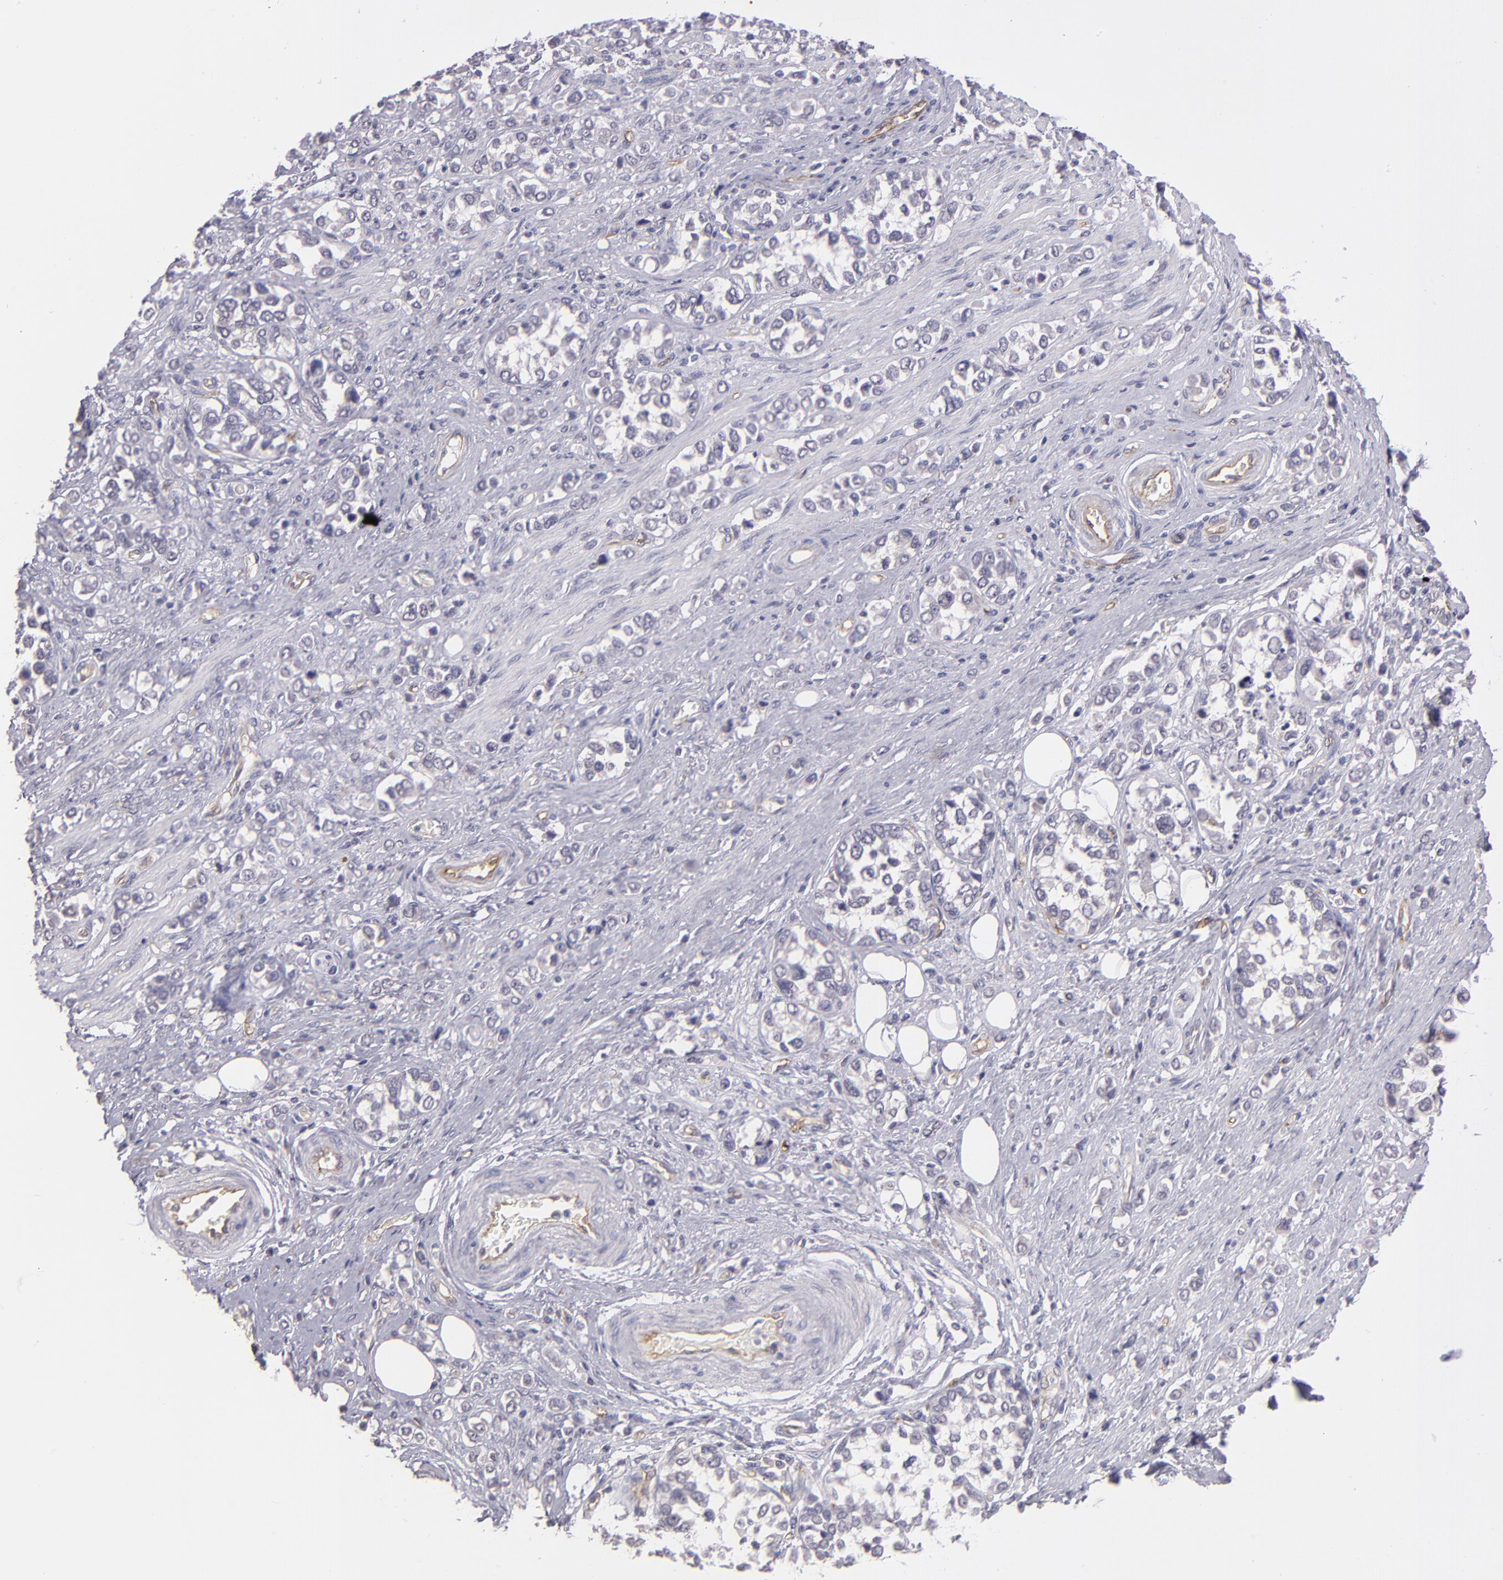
{"staining": {"intensity": "negative", "quantity": "none", "location": "none"}, "tissue": "stomach cancer", "cell_type": "Tumor cells", "image_type": "cancer", "snomed": [{"axis": "morphology", "description": "Adenocarcinoma, NOS"}, {"axis": "topography", "description": "Stomach, upper"}], "caption": "This is a photomicrograph of immunohistochemistry (IHC) staining of stomach adenocarcinoma, which shows no staining in tumor cells. The staining was performed using DAB to visualize the protein expression in brown, while the nuclei were stained in blue with hematoxylin (Magnification: 20x).", "gene": "THBD", "patient": {"sex": "male", "age": 76}}